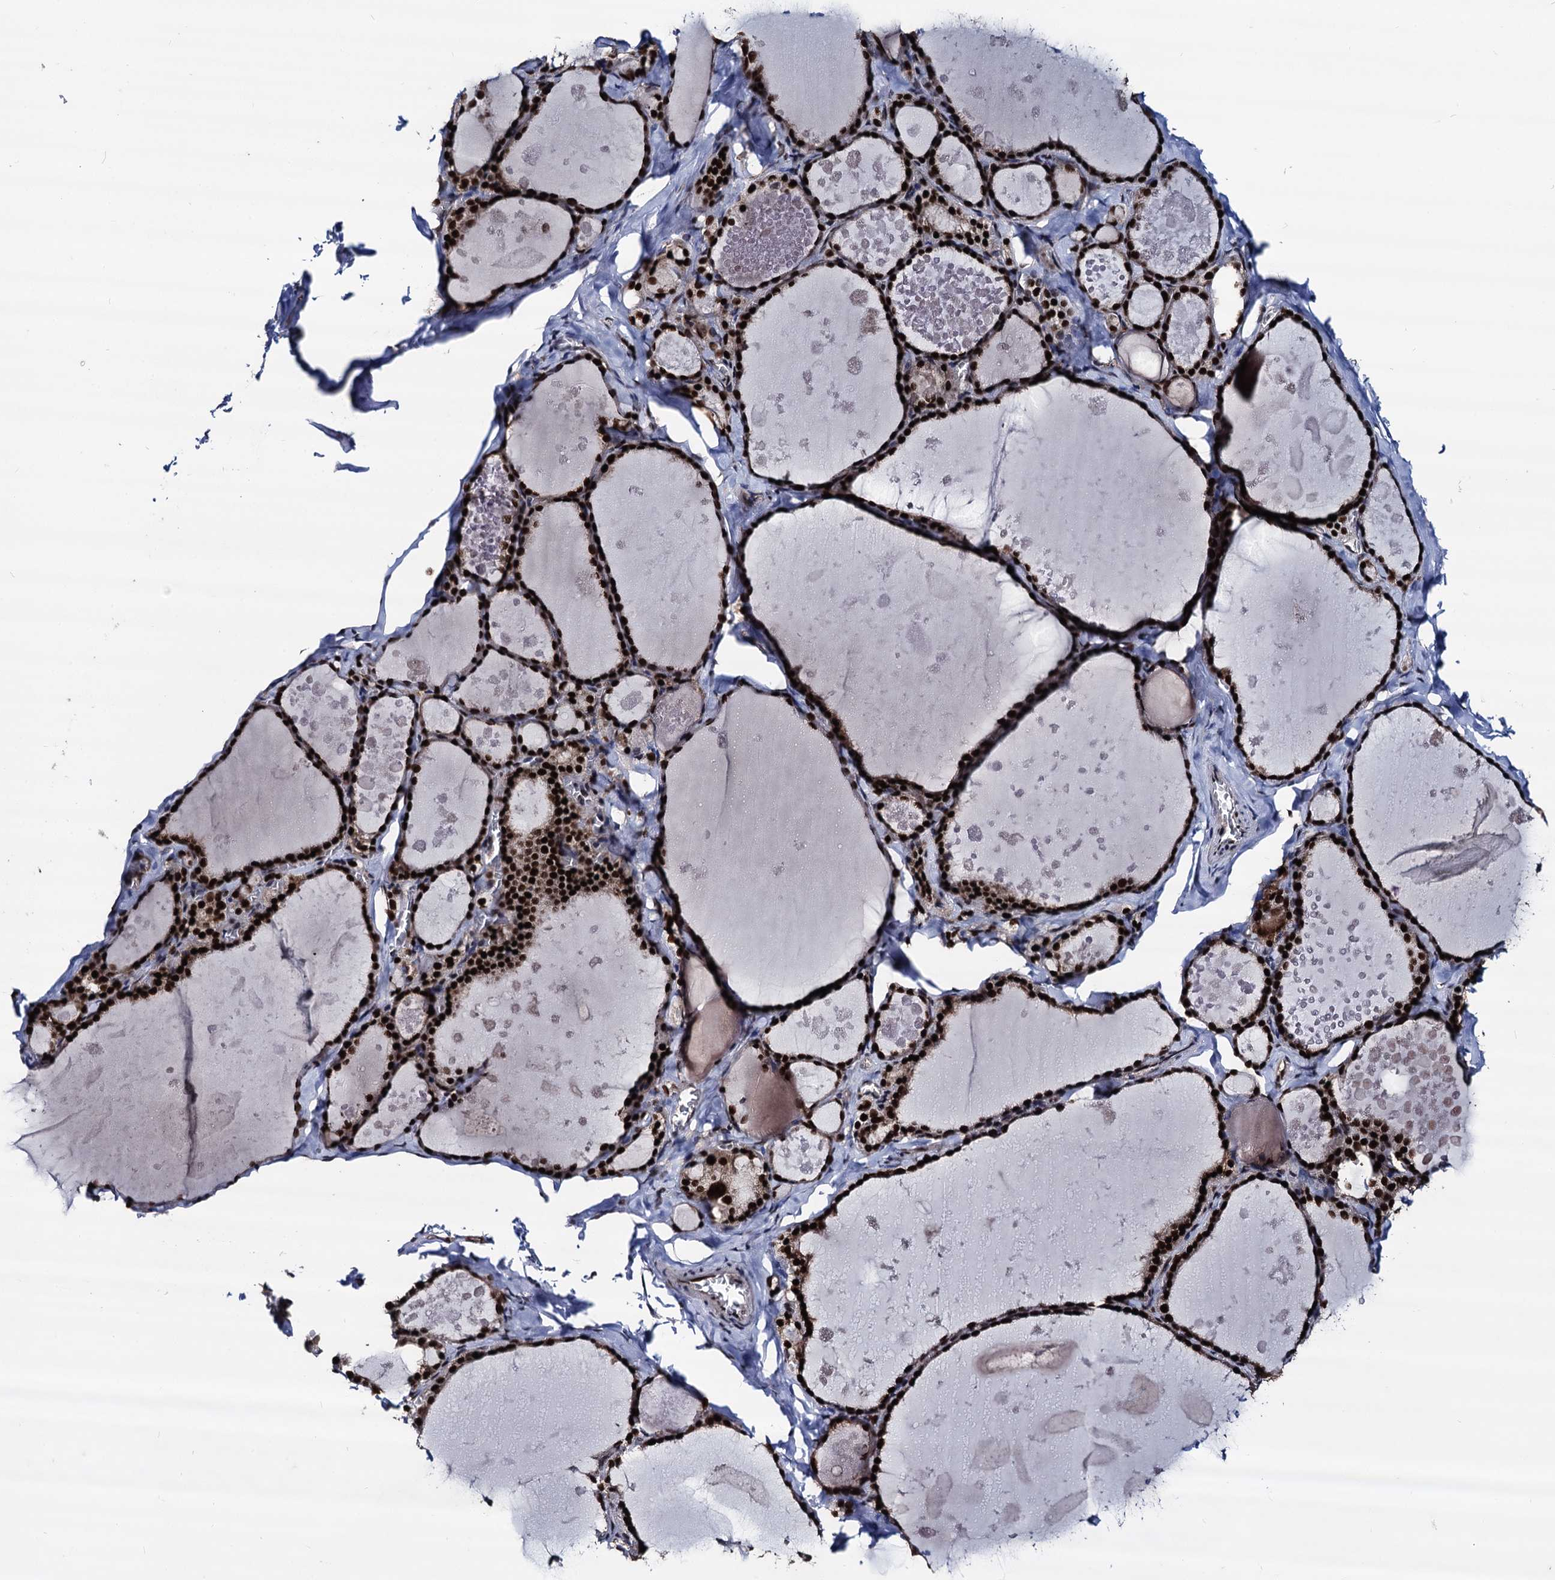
{"staining": {"intensity": "strong", "quantity": ">75%", "location": "nuclear"}, "tissue": "thyroid gland", "cell_type": "Glandular cells", "image_type": "normal", "snomed": [{"axis": "morphology", "description": "Normal tissue, NOS"}, {"axis": "topography", "description": "Thyroid gland"}], "caption": "Thyroid gland stained with IHC displays strong nuclear positivity in about >75% of glandular cells.", "gene": "GALNT11", "patient": {"sex": "male", "age": 56}}